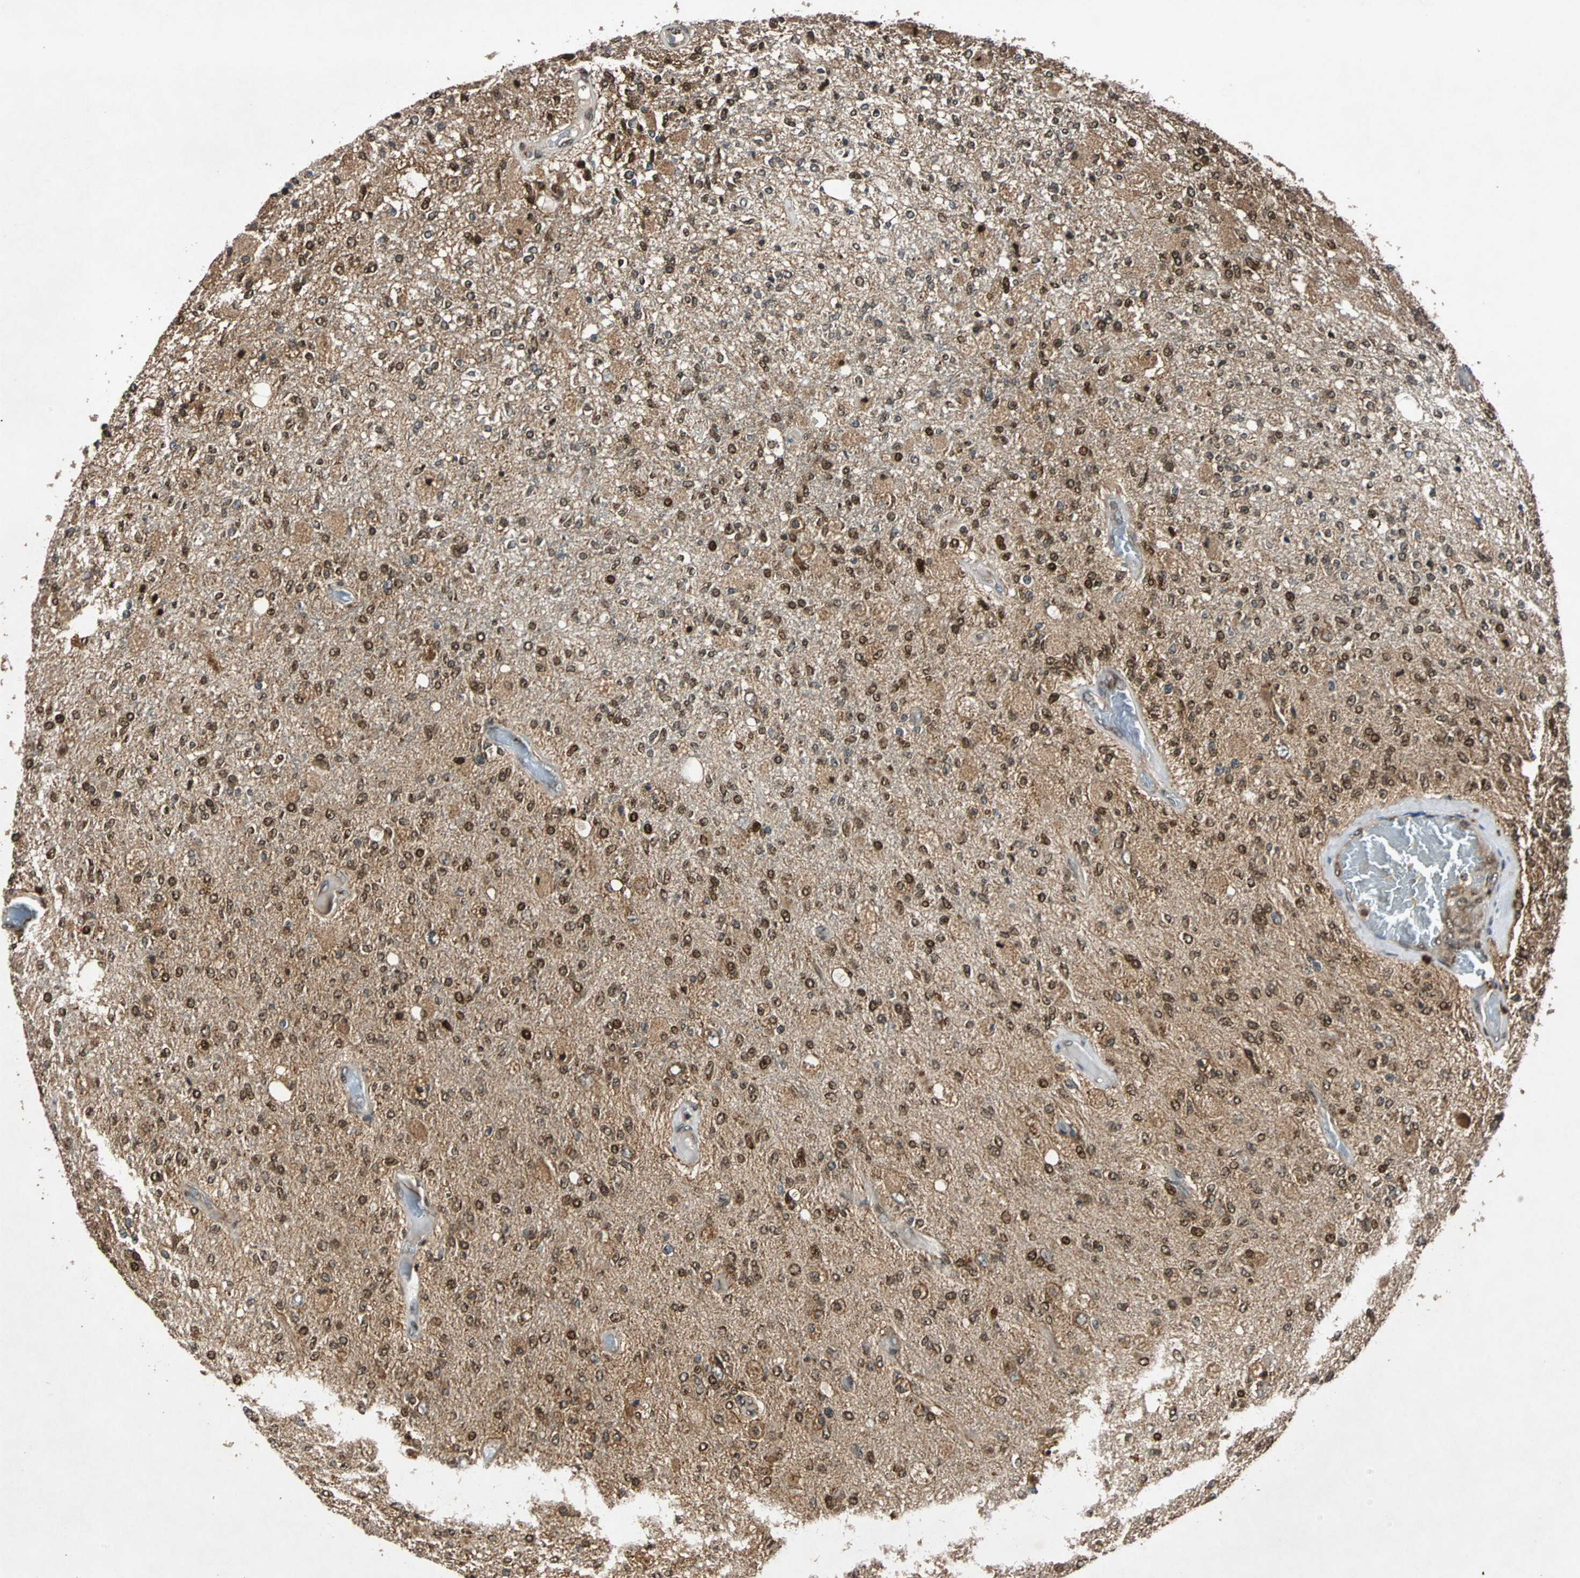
{"staining": {"intensity": "strong", "quantity": ">75%", "location": "cytoplasmic/membranous,nuclear"}, "tissue": "glioma", "cell_type": "Tumor cells", "image_type": "cancer", "snomed": [{"axis": "morphology", "description": "Normal tissue, NOS"}, {"axis": "morphology", "description": "Glioma, malignant, High grade"}, {"axis": "topography", "description": "Cerebral cortex"}], "caption": "High-grade glioma (malignant) stained with a brown dye exhibits strong cytoplasmic/membranous and nuclear positive expression in about >75% of tumor cells.", "gene": "USP31", "patient": {"sex": "male", "age": 77}}